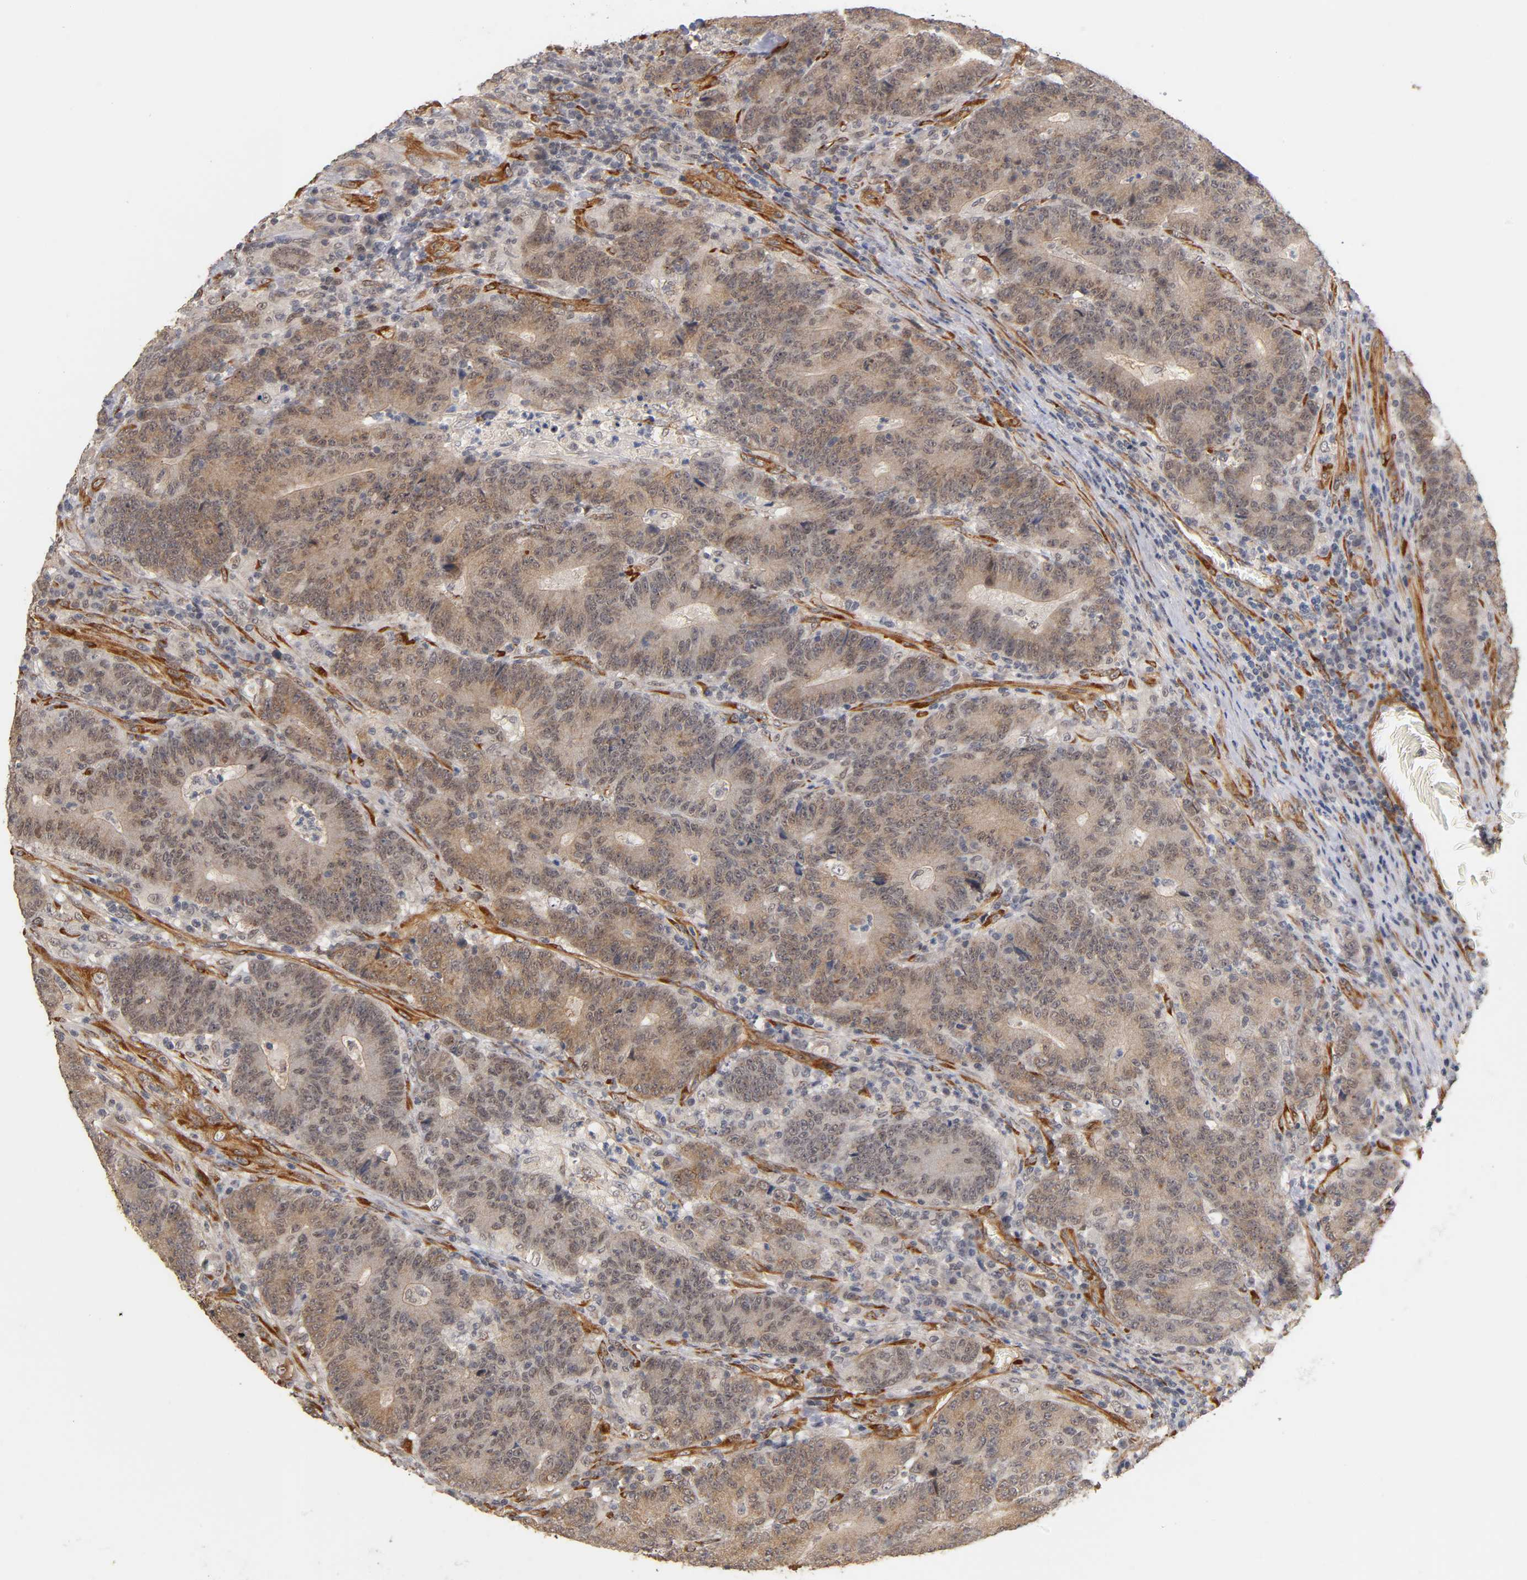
{"staining": {"intensity": "weak", "quantity": ">75%", "location": "cytoplasmic/membranous"}, "tissue": "colorectal cancer", "cell_type": "Tumor cells", "image_type": "cancer", "snomed": [{"axis": "morphology", "description": "Normal tissue, NOS"}, {"axis": "morphology", "description": "Adenocarcinoma, NOS"}, {"axis": "topography", "description": "Colon"}], "caption": "The immunohistochemical stain highlights weak cytoplasmic/membranous expression in tumor cells of adenocarcinoma (colorectal) tissue. (DAB (3,3'-diaminobenzidine) = brown stain, brightfield microscopy at high magnification).", "gene": "LAMB1", "patient": {"sex": "female", "age": 75}}